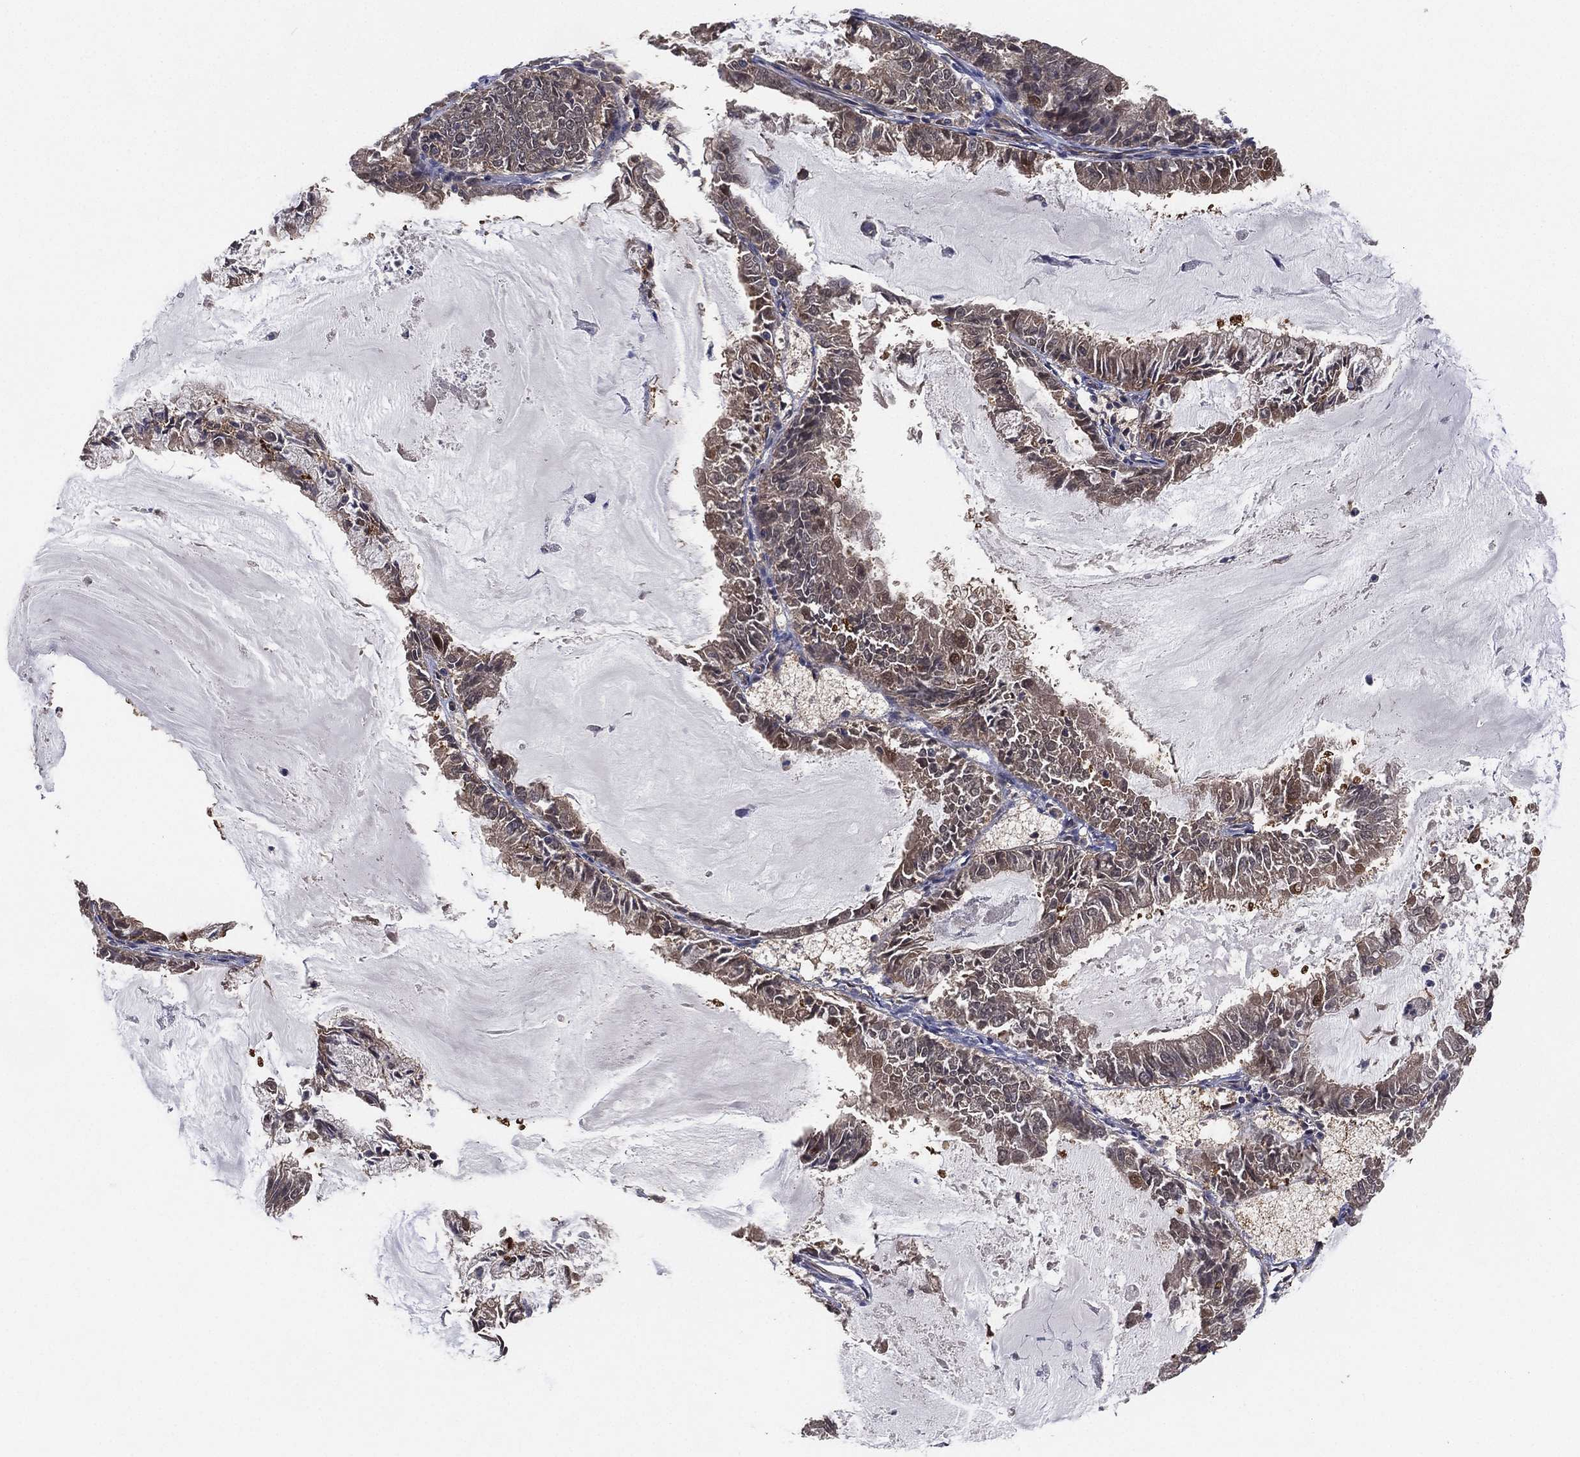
{"staining": {"intensity": "weak", "quantity": "25%-75%", "location": "cytoplasmic/membranous"}, "tissue": "endometrial cancer", "cell_type": "Tumor cells", "image_type": "cancer", "snomed": [{"axis": "morphology", "description": "Adenocarcinoma, NOS"}, {"axis": "topography", "description": "Endometrium"}], "caption": "Immunohistochemical staining of human adenocarcinoma (endometrial) reveals low levels of weak cytoplasmic/membranous protein positivity in about 25%-75% of tumor cells.", "gene": "PSMG4", "patient": {"sex": "female", "age": 57}}